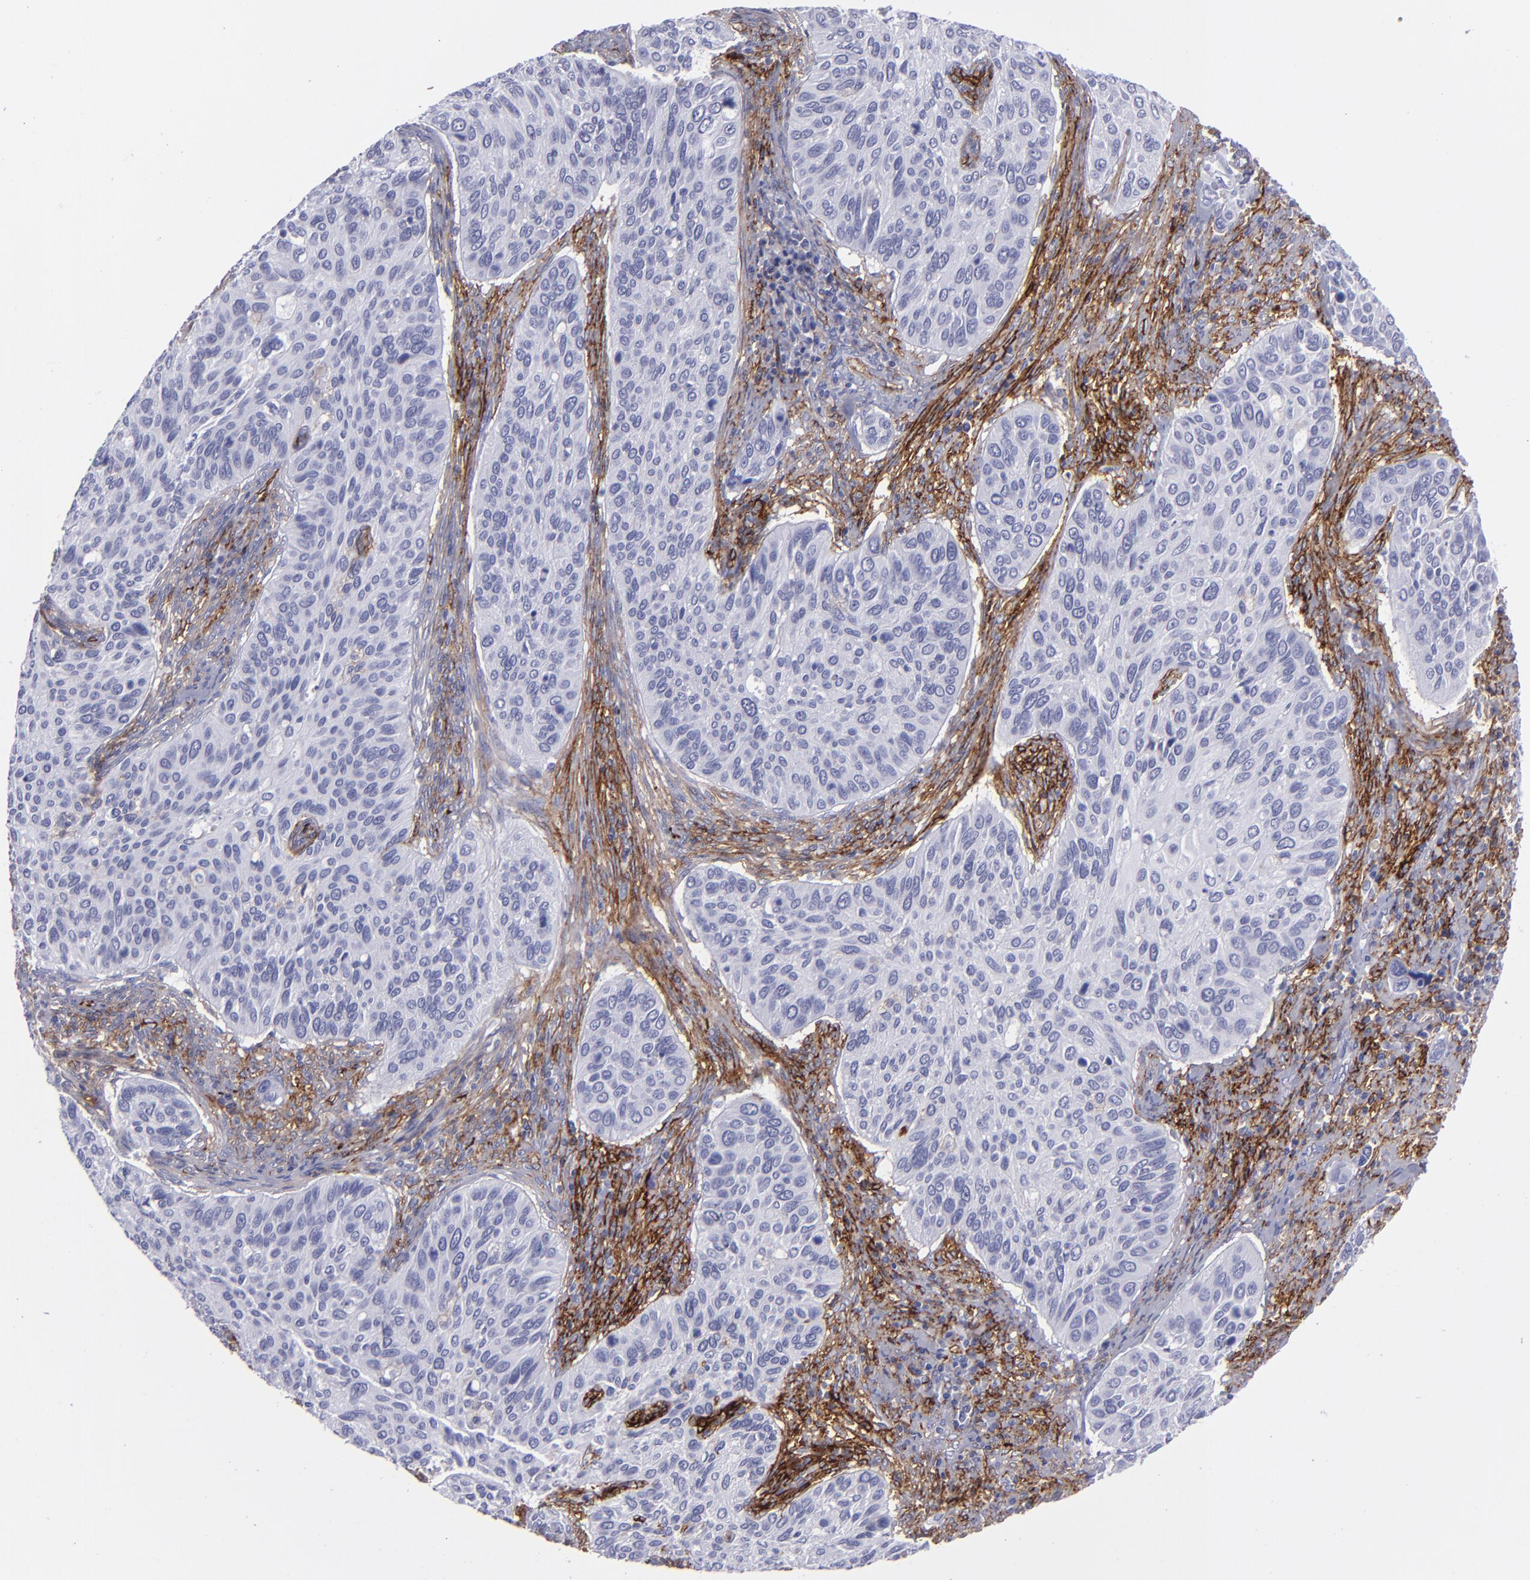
{"staining": {"intensity": "negative", "quantity": "none", "location": "none"}, "tissue": "cervical cancer", "cell_type": "Tumor cells", "image_type": "cancer", "snomed": [{"axis": "morphology", "description": "Adenocarcinoma, NOS"}, {"axis": "topography", "description": "Cervix"}], "caption": "Tumor cells are negative for brown protein staining in cervical adenocarcinoma. The staining is performed using DAB brown chromogen with nuclei counter-stained in using hematoxylin.", "gene": "ACE", "patient": {"sex": "female", "age": 29}}